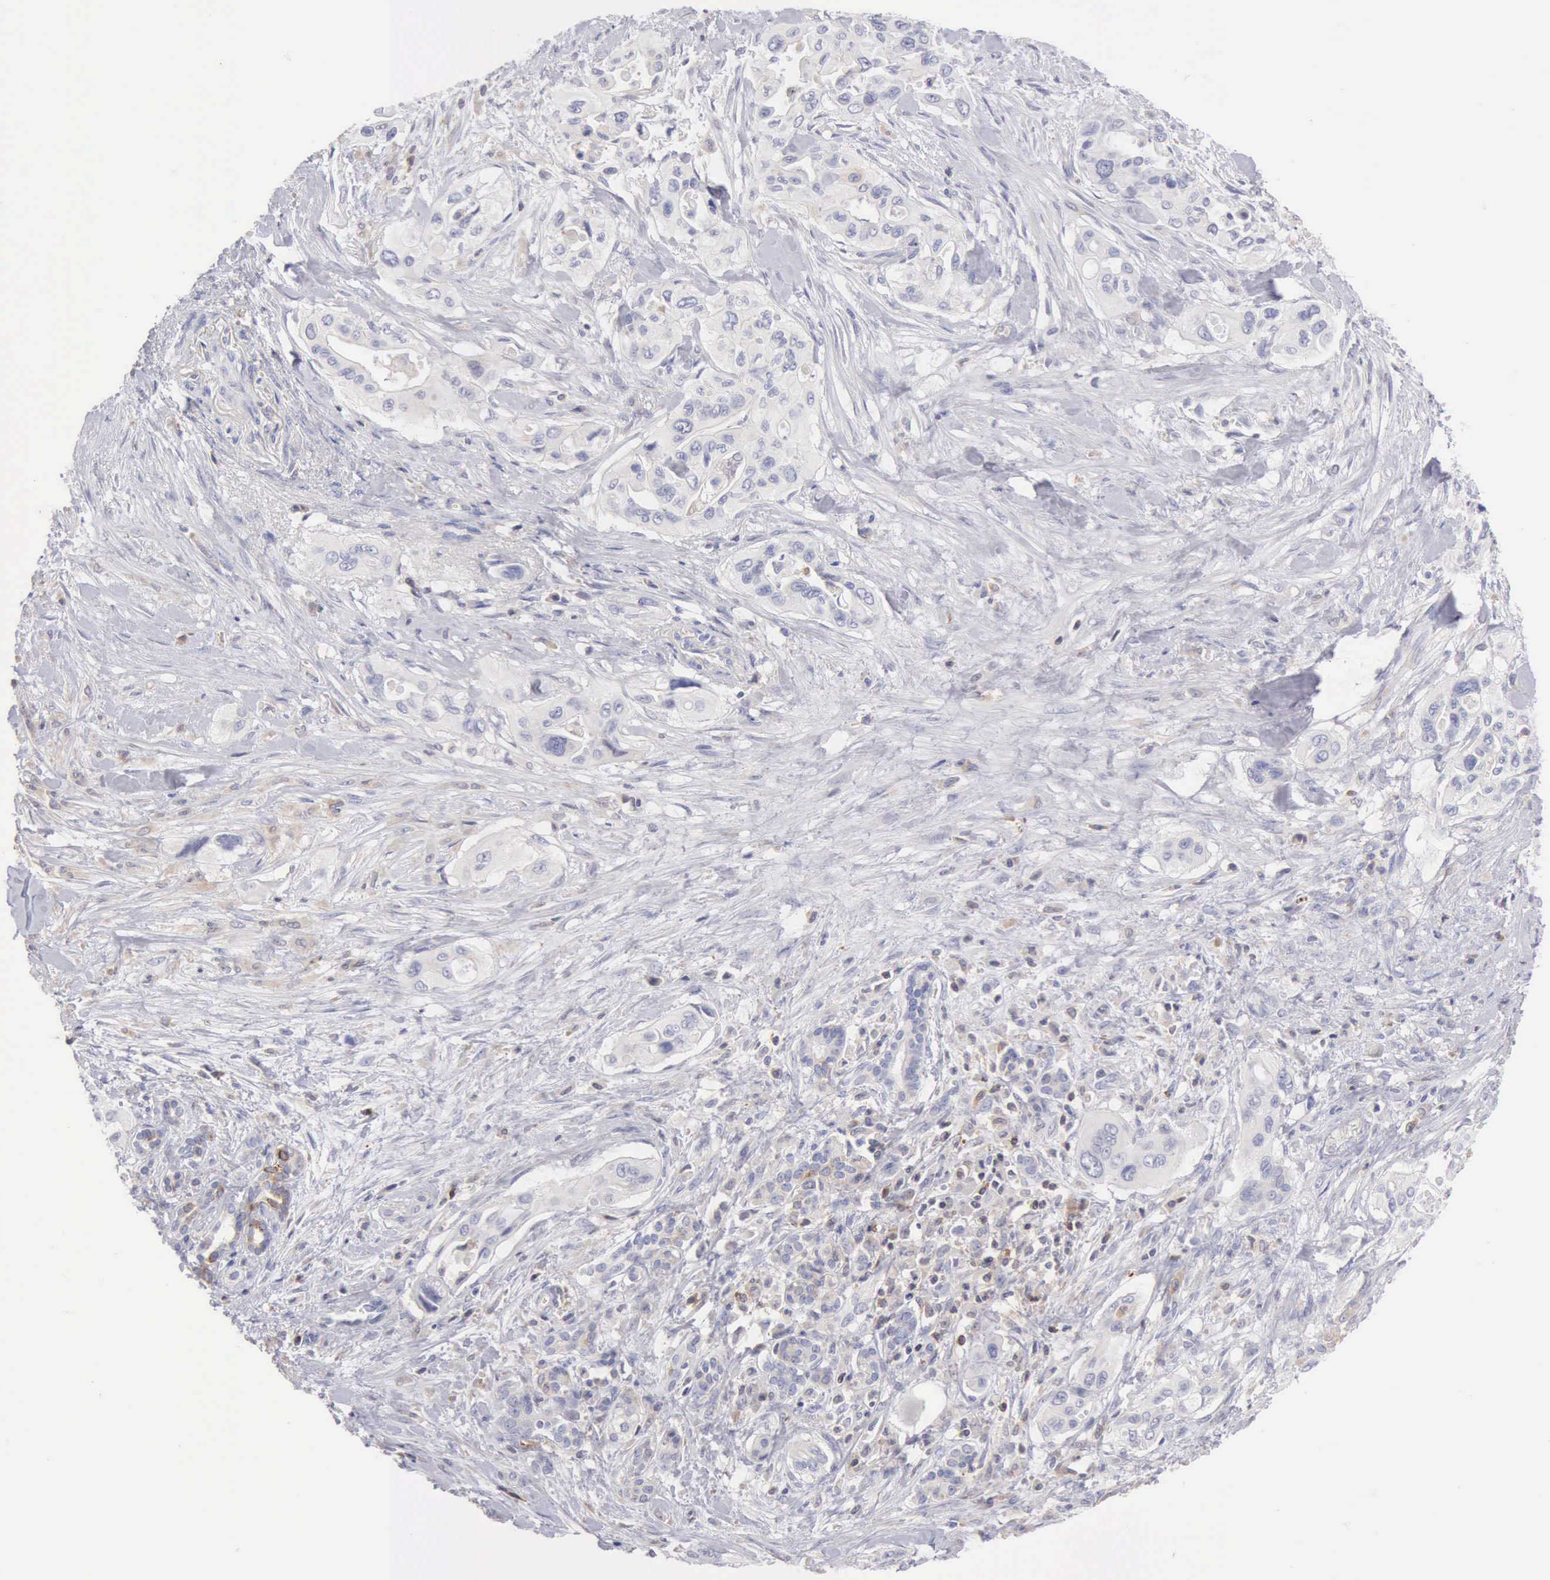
{"staining": {"intensity": "negative", "quantity": "none", "location": "none"}, "tissue": "pancreatic cancer", "cell_type": "Tumor cells", "image_type": "cancer", "snomed": [{"axis": "morphology", "description": "Adenocarcinoma, NOS"}, {"axis": "topography", "description": "Pancreas"}], "caption": "IHC of adenocarcinoma (pancreatic) reveals no positivity in tumor cells. (DAB IHC visualized using brightfield microscopy, high magnification).", "gene": "SASH3", "patient": {"sex": "male", "age": 77}}